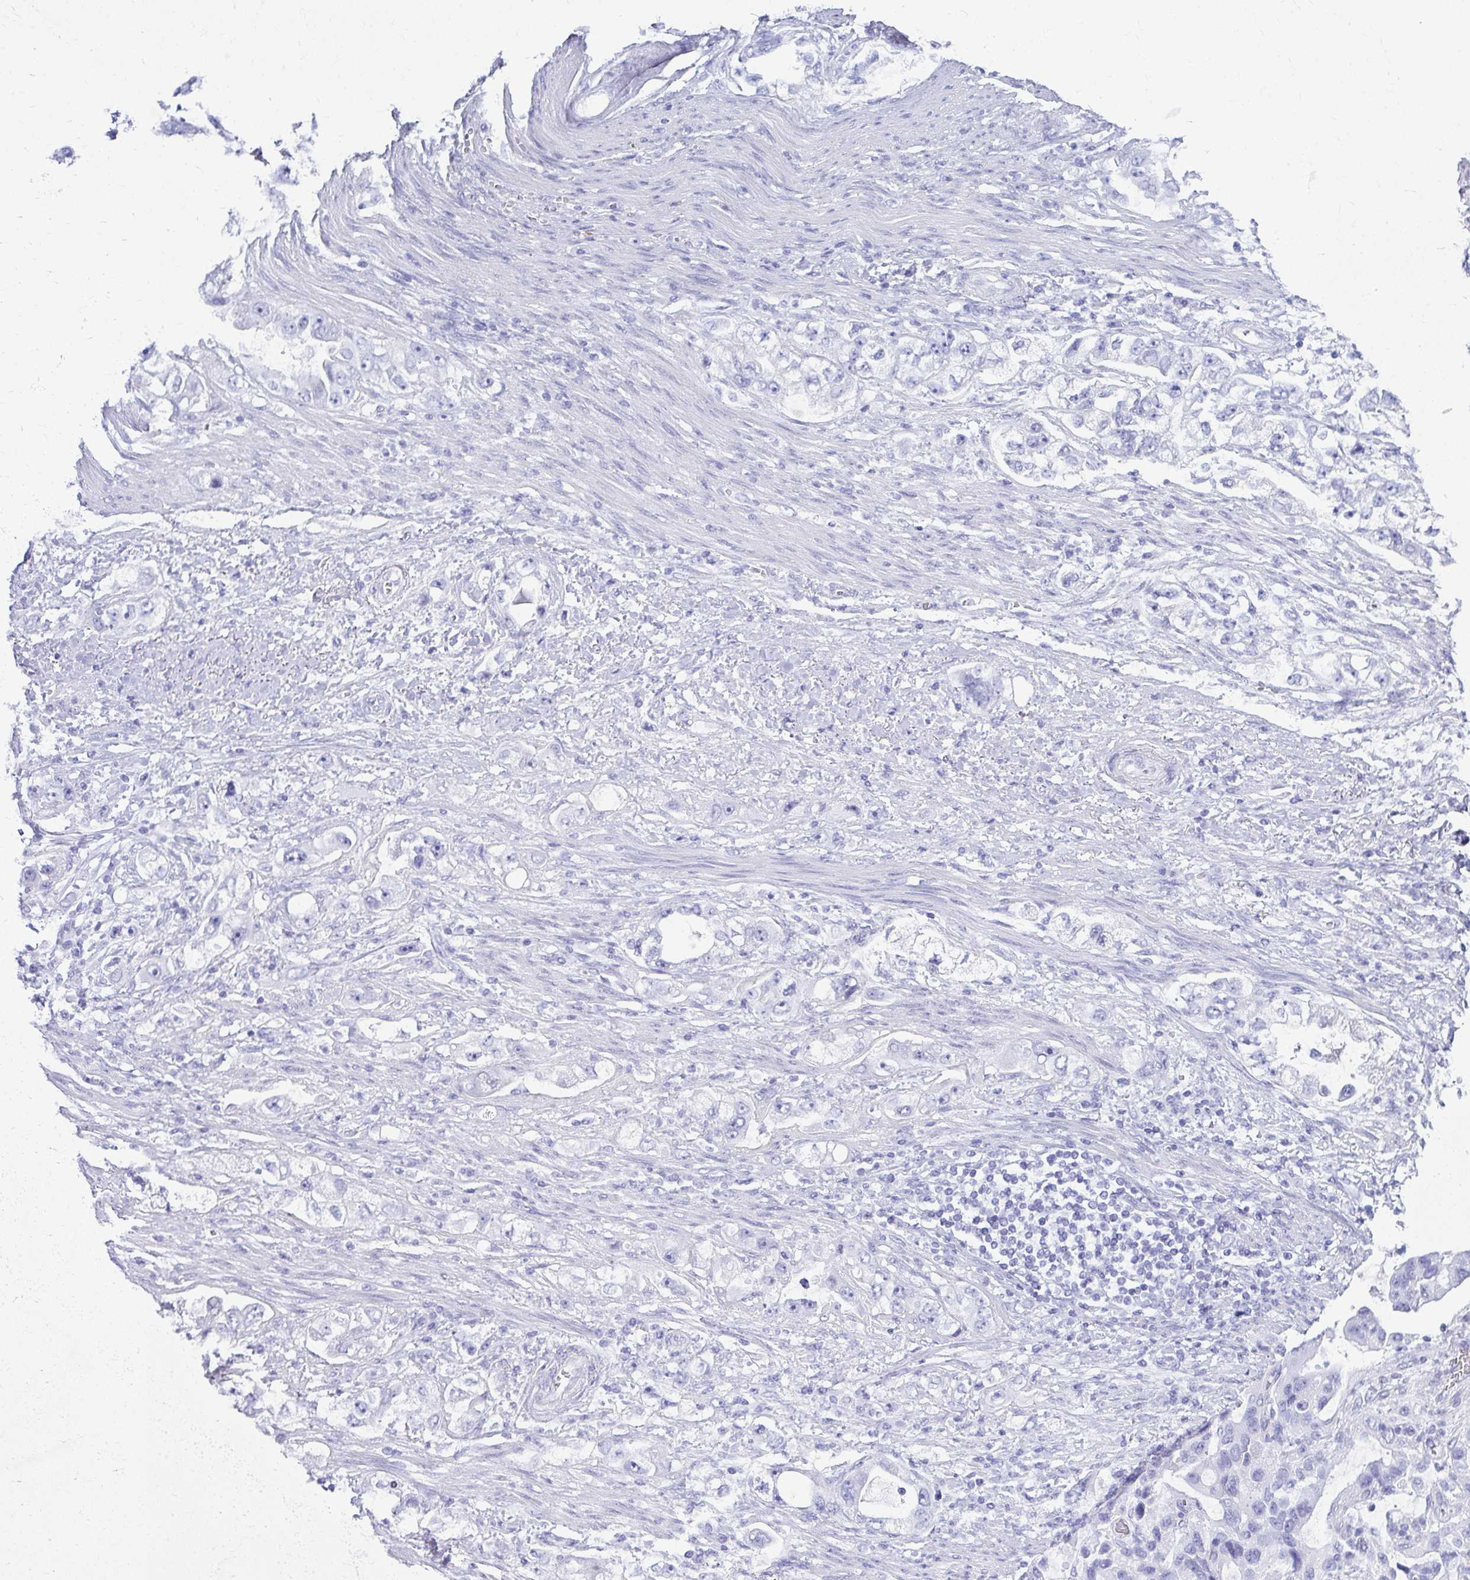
{"staining": {"intensity": "negative", "quantity": "none", "location": "none"}, "tissue": "stomach cancer", "cell_type": "Tumor cells", "image_type": "cancer", "snomed": [{"axis": "morphology", "description": "Adenocarcinoma, NOS"}, {"axis": "topography", "description": "Stomach, upper"}], "caption": "Human stomach cancer stained for a protein using immunohistochemistry (IHC) reveals no positivity in tumor cells.", "gene": "ATP4B", "patient": {"sex": "male", "age": 85}}